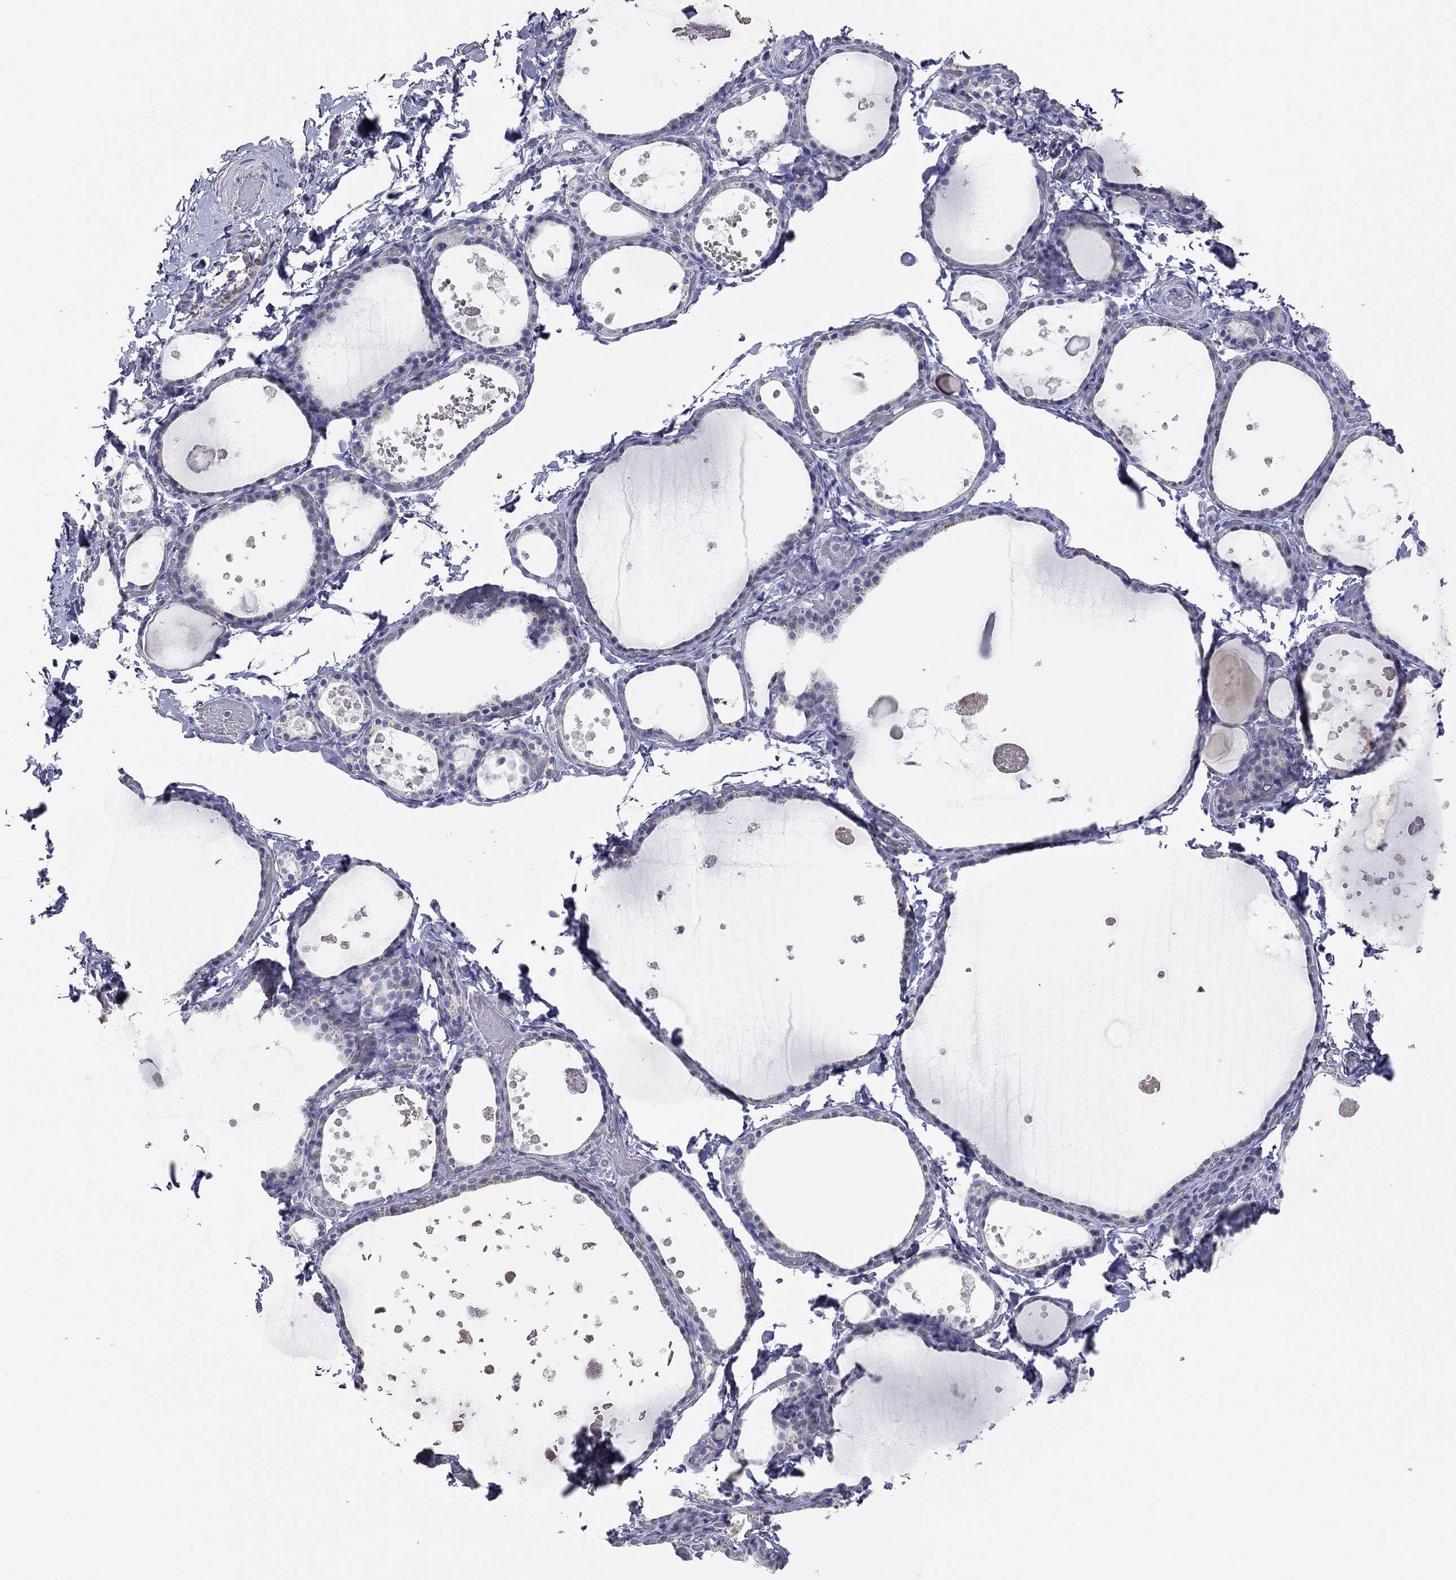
{"staining": {"intensity": "negative", "quantity": "none", "location": "none"}, "tissue": "thyroid gland", "cell_type": "Glandular cells", "image_type": "normal", "snomed": [{"axis": "morphology", "description": "Normal tissue, NOS"}, {"axis": "topography", "description": "Thyroid gland"}], "caption": "Histopathology image shows no significant protein positivity in glandular cells of normal thyroid gland.", "gene": "AK8", "patient": {"sex": "female", "age": 56}}